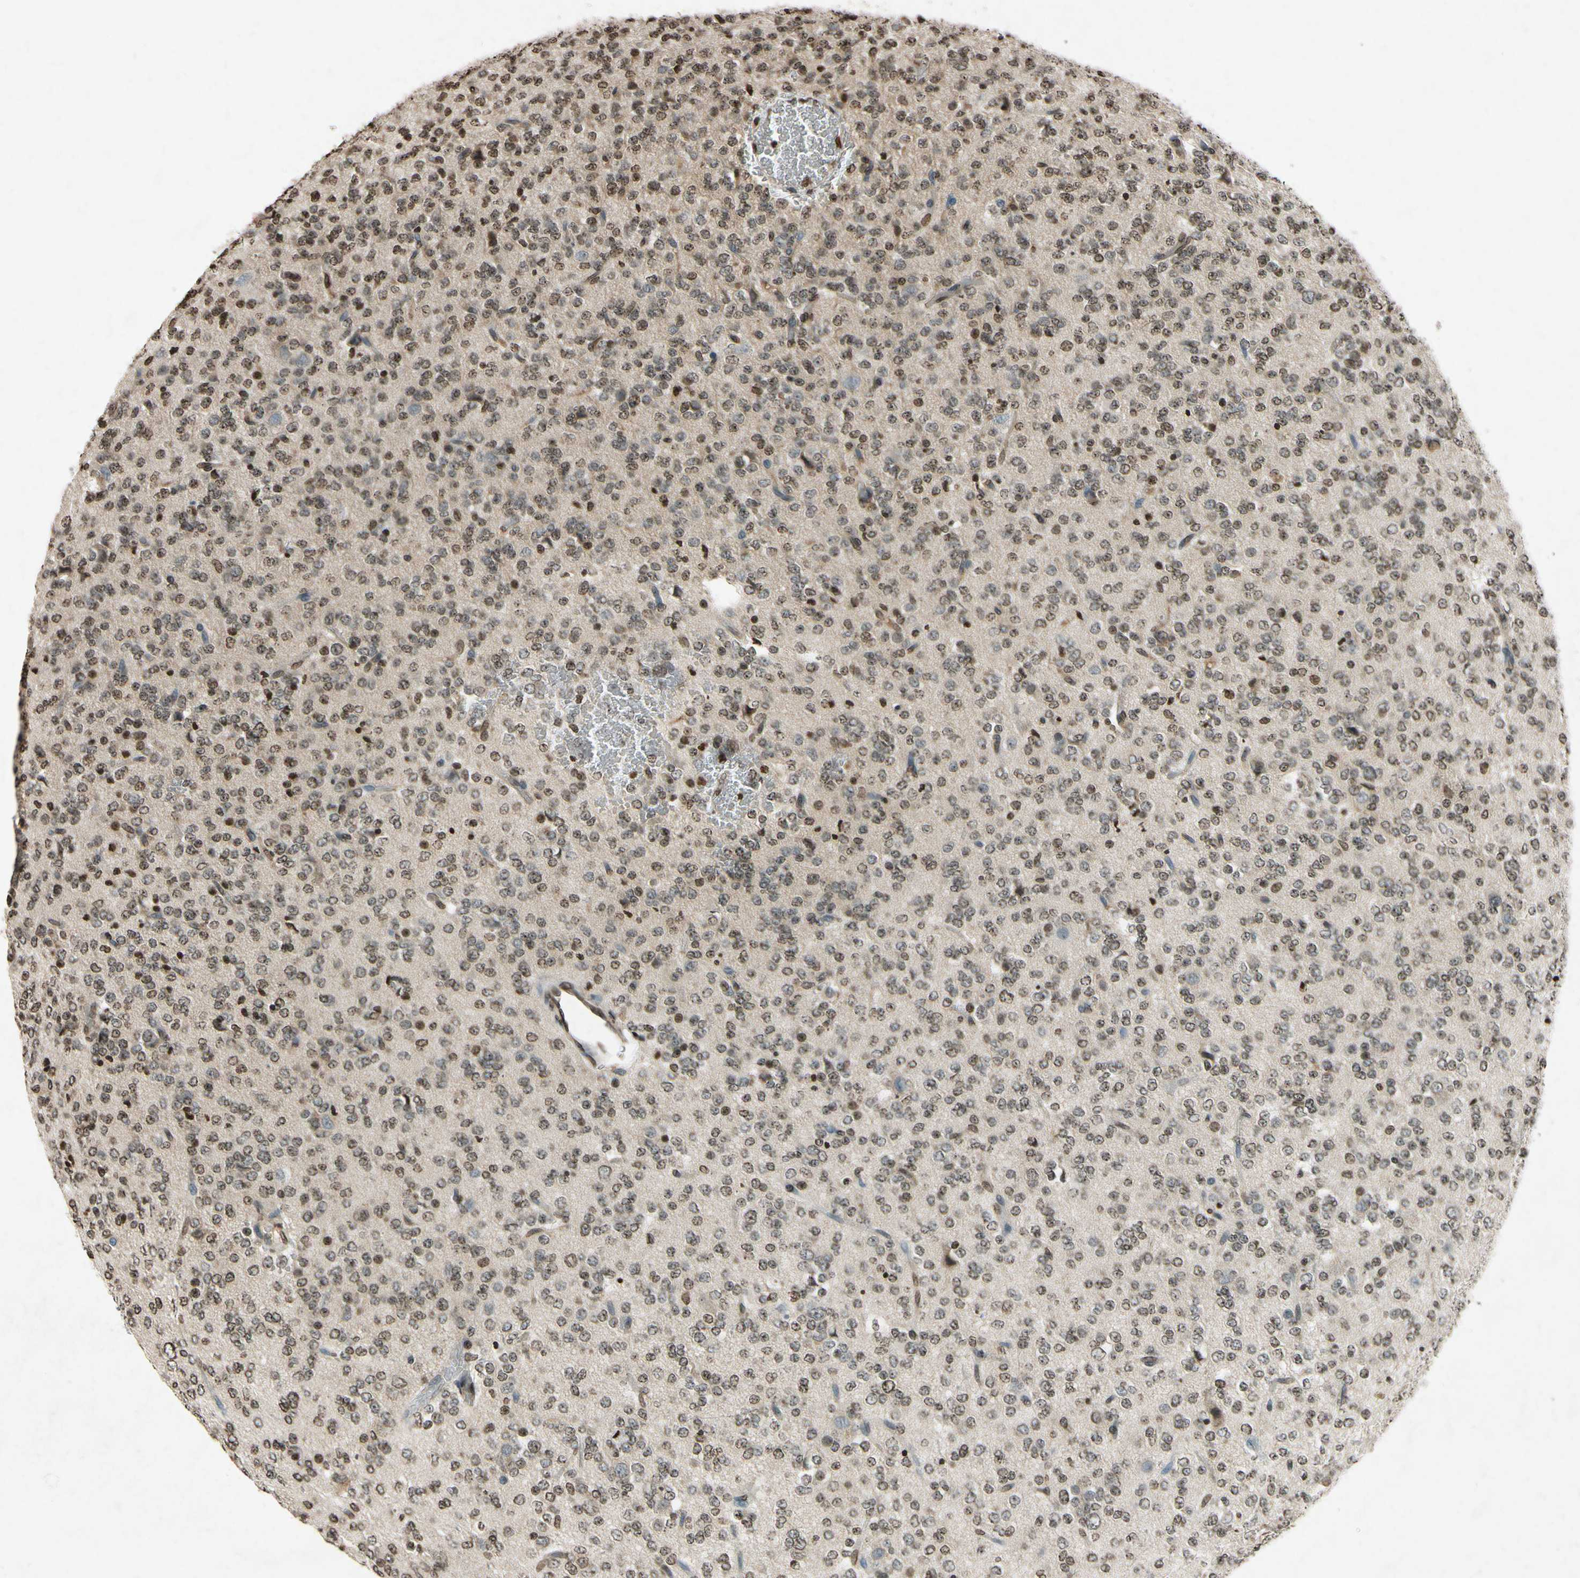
{"staining": {"intensity": "moderate", "quantity": "25%-75%", "location": "nuclear"}, "tissue": "glioma", "cell_type": "Tumor cells", "image_type": "cancer", "snomed": [{"axis": "morphology", "description": "Glioma, malignant, Low grade"}, {"axis": "topography", "description": "Brain"}], "caption": "An immunohistochemistry micrograph of neoplastic tissue is shown. Protein staining in brown shows moderate nuclear positivity in glioma within tumor cells.", "gene": "HOXB3", "patient": {"sex": "male", "age": 38}}